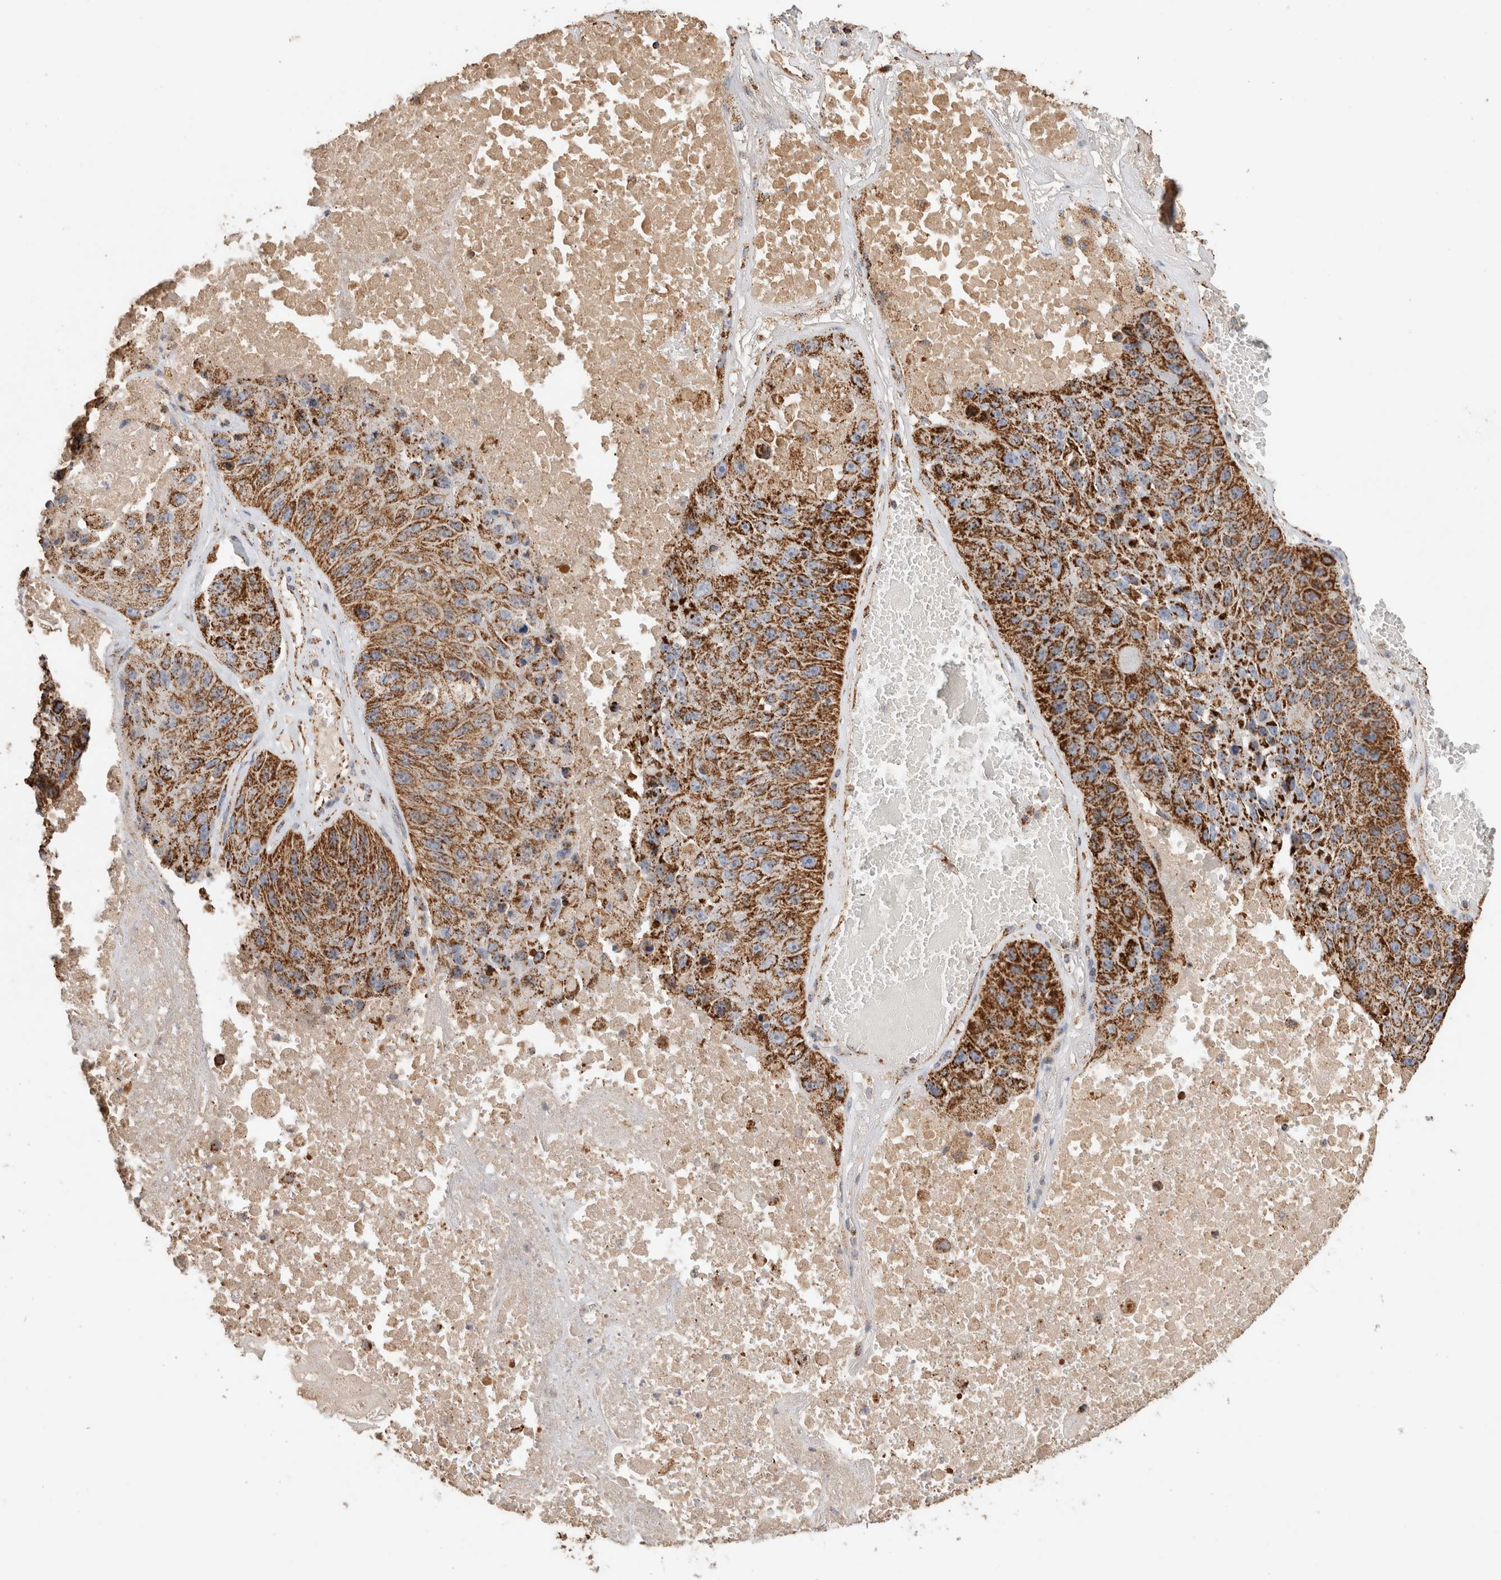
{"staining": {"intensity": "strong", "quantity": ">75%", "location": "cytoplasmic/membranous"}, "tissue": "lung cancer", "cell_type": "Tumor cells", "image_type": "cancer", "snomed": [{"axis": "morphology", "description": "Squamous cell carcinoma, NOS"}, {"axis": "topography", "description": "Lung"}], "caption": "High-power microscopy captured an IHC histopathology image of lung cancer, revealing strong cytoplasmic/membranous positivity in about >75% of tumor cells.", "gene": "C1QBP", "patient": {"sex": "male", "age": 61}}